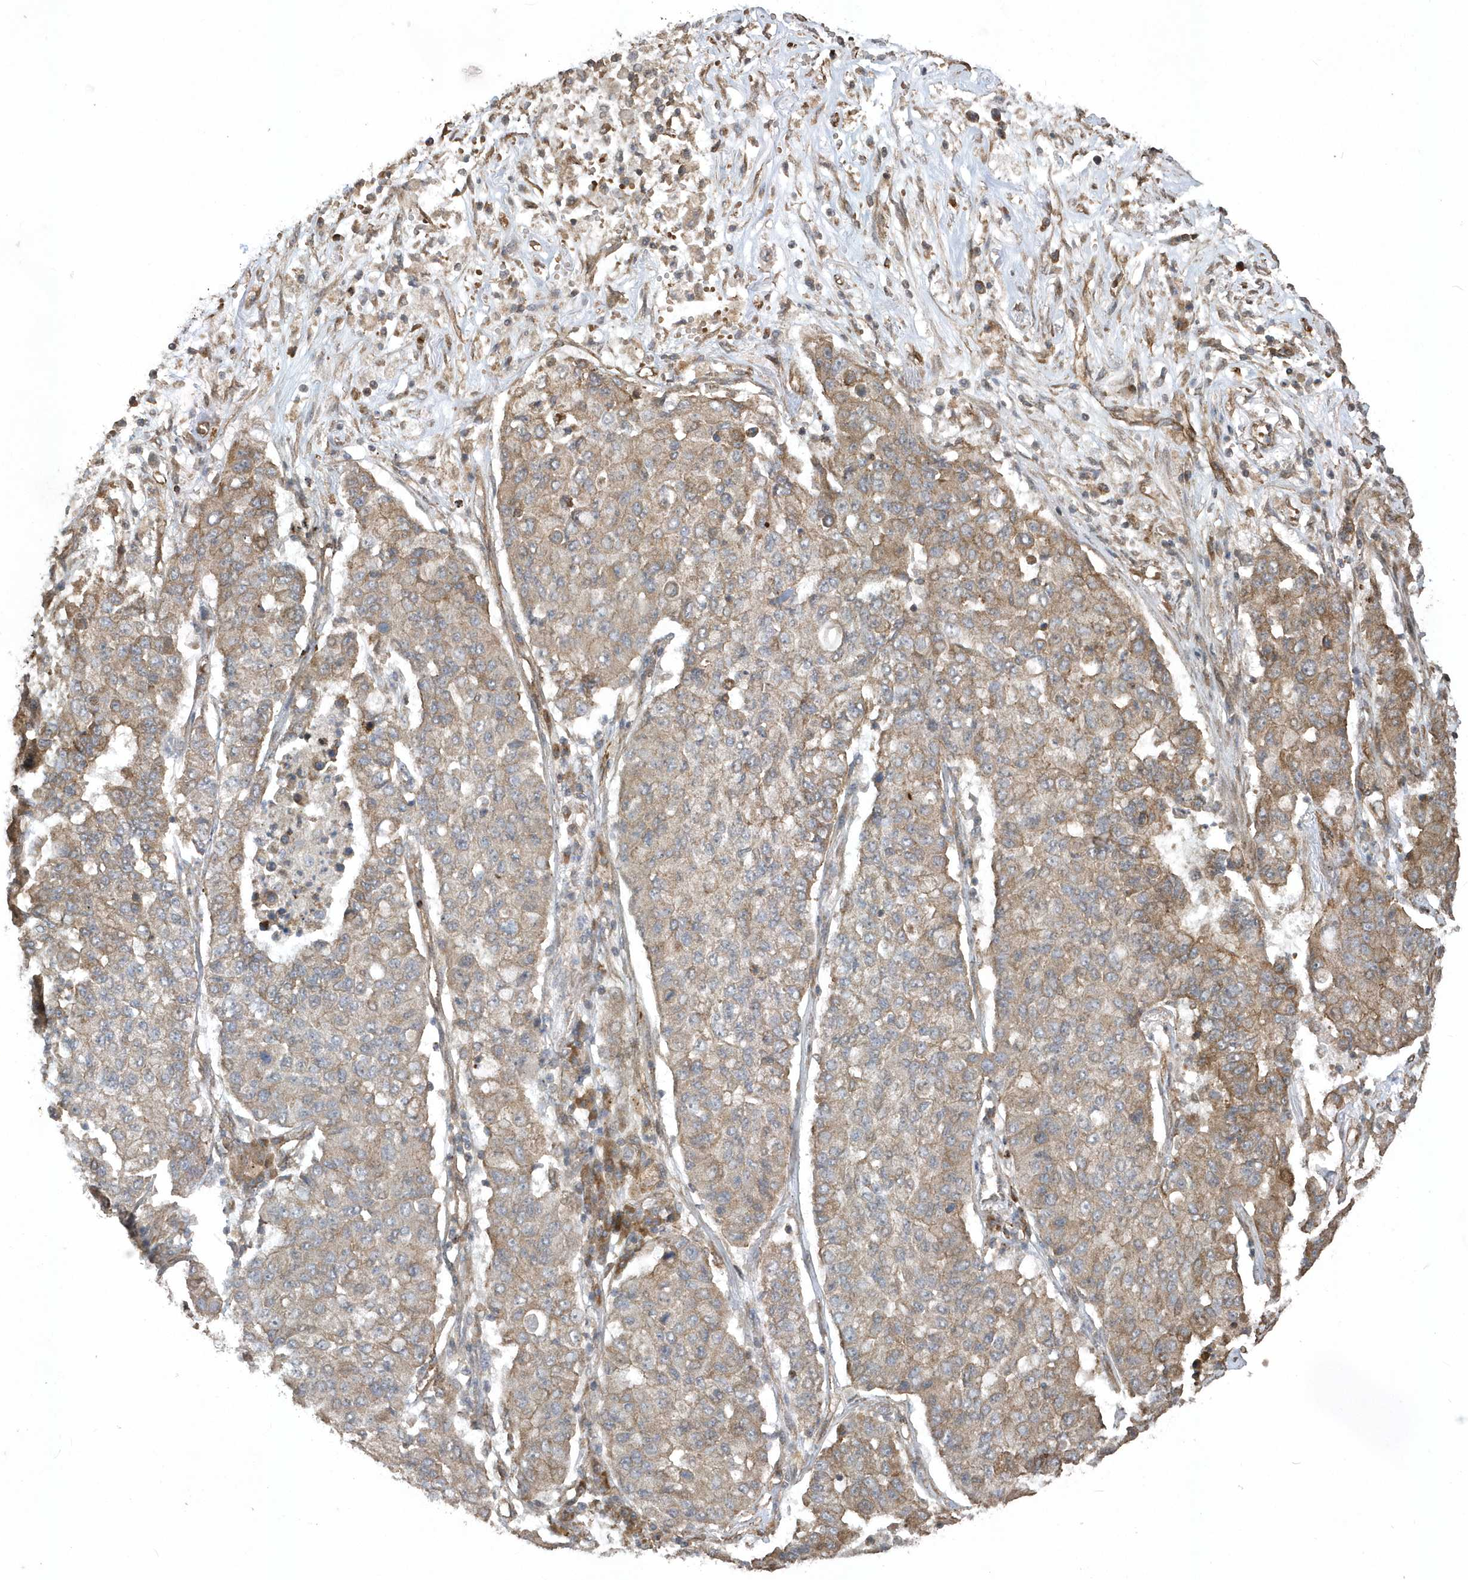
{"staining": {"intensity": "moderate", "quantity": ">75%", "location": "cytoplasmic/membranous"}, "tissue": "lung cancer", "cell_type": "Tumor cells", "image_type": "cancer", "snomed": [{"axis": "morphology", "description": "Squamous cell carcinoma, NOS"}, {"axis": "topography", "description": "Lung"}], "caption": "Lung cancer (squamous cell carcinoma) was stained to show a protein in brown. There is medium levels of moderate cytoplasmic/membranous expression in about >75% of tumor cells.", "gene": "HERPUD1", "patient": {"sex": "male", "age": 74}}